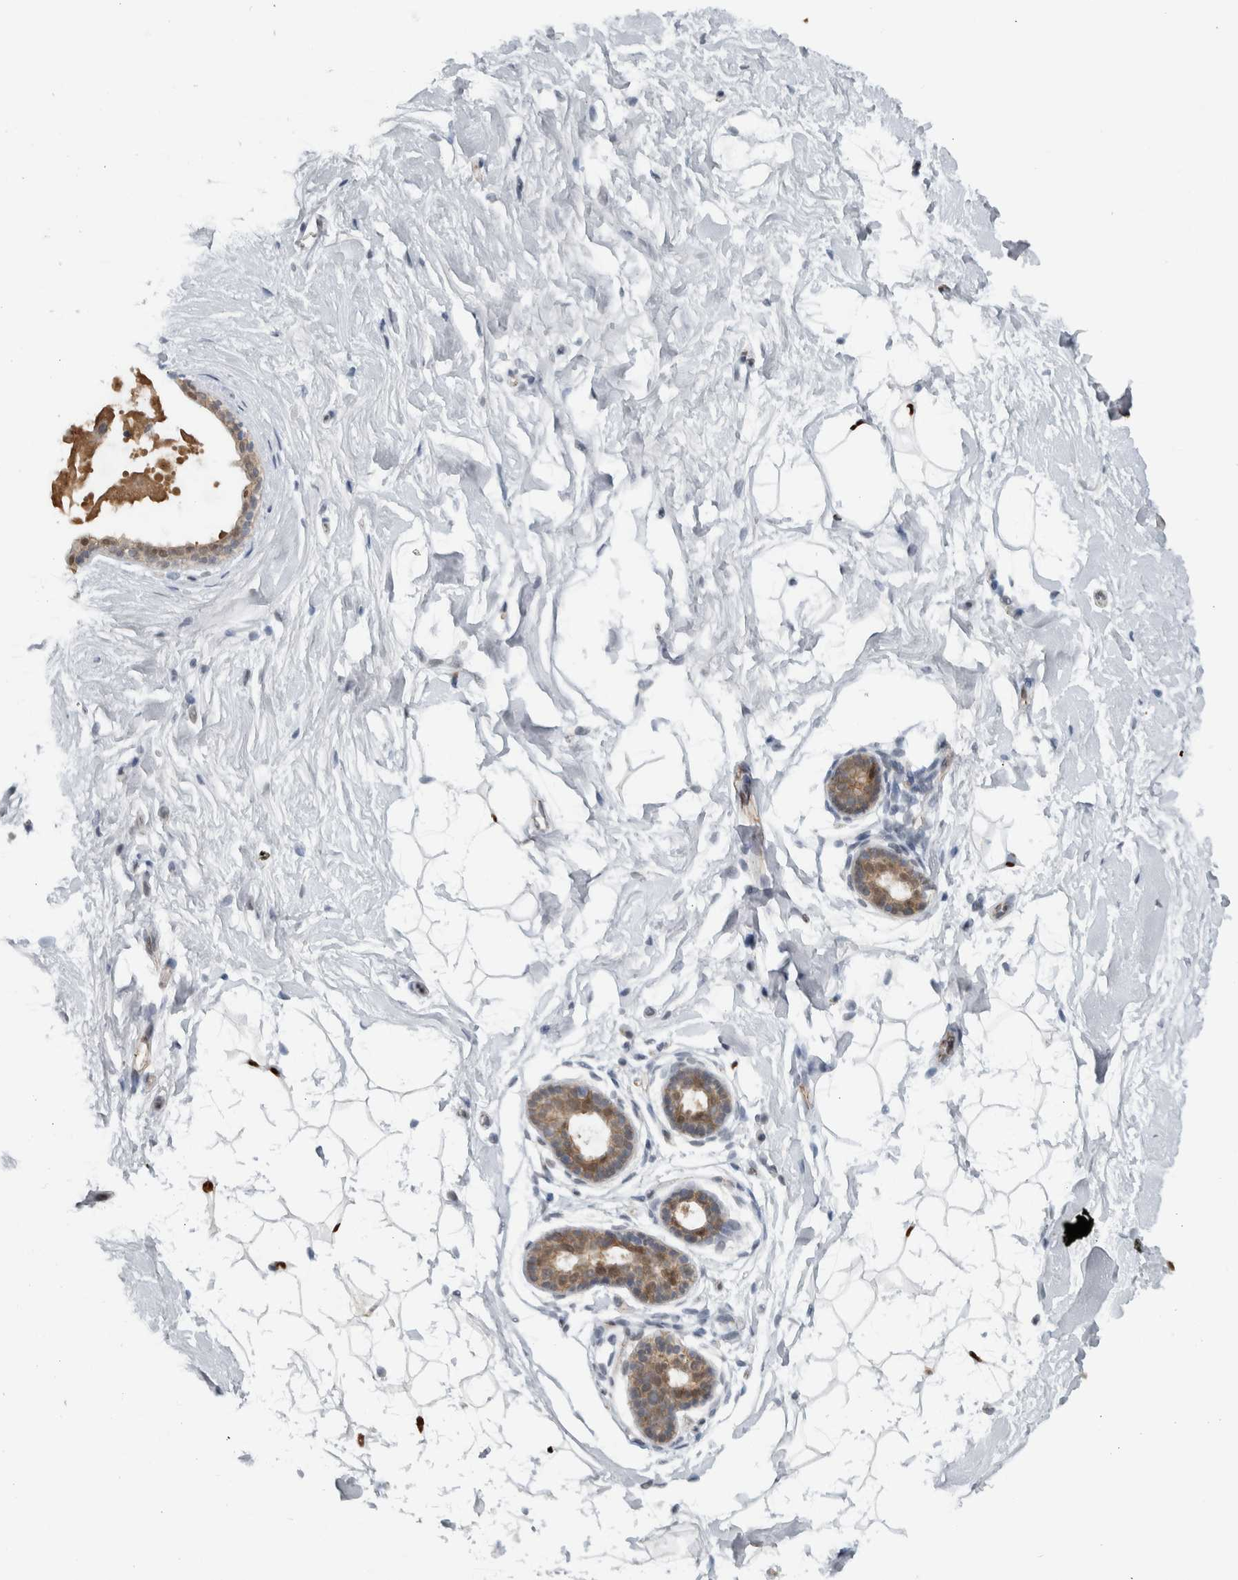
{"staining": {"intensity": "negative", "quantity": "none", "location": "none"}, "tissue": "breast", "cell_type": "Adipocytes", "image_type": "normal", "snomed": [{"axis": "morphology", "description": "Normal tissue, NOS"}, {"axis": "topography", "description": "Breast"}], "caption": "There is no significant positivity in adipocytes of breast. (DAB (3,3'-diaminobenzidine) IHC with hematoxylin counter stain).", "gene": "ADPRM", "patient": {"sex": "female", "age": 22}}